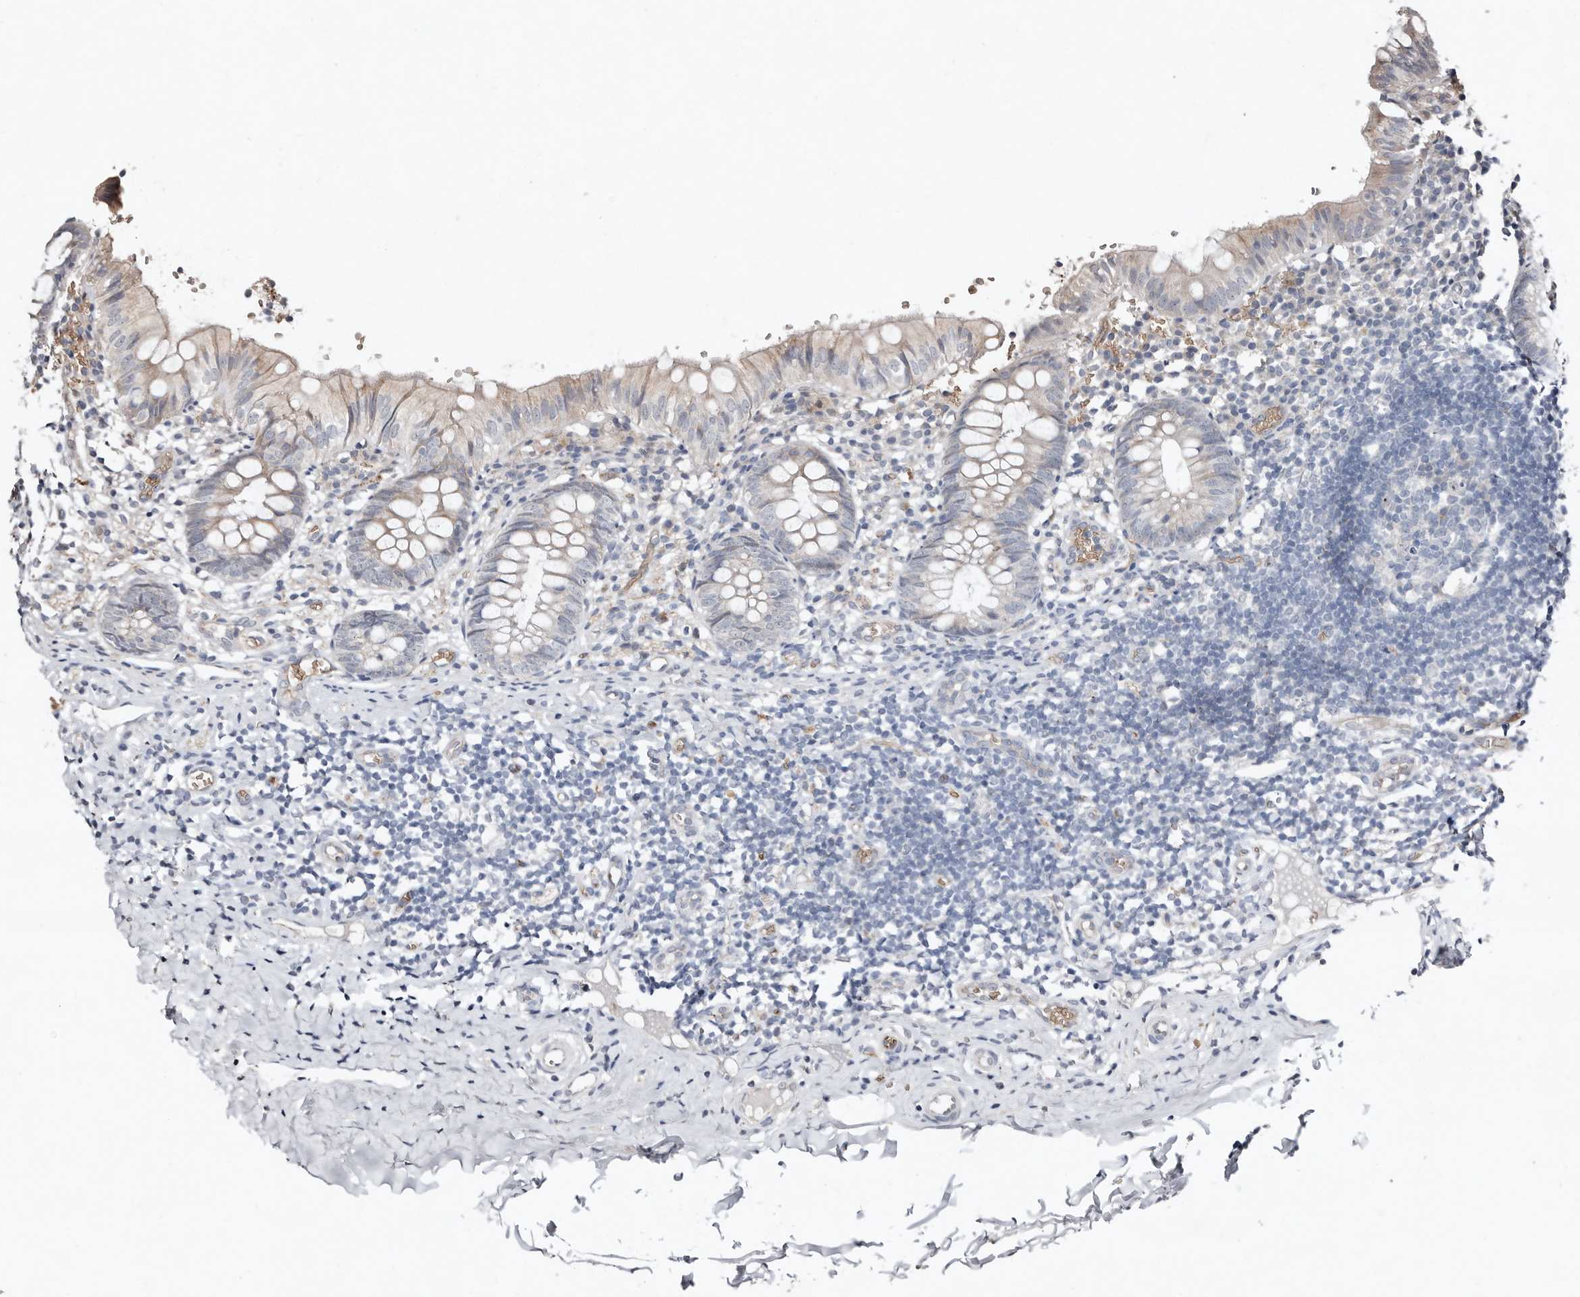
{"staining": {"intensity": "moderate", "quantity": "25%-75%", "location": "cytoplasmic/membranous"}, "tissue": "appendix", "cell_type": "Glandular cells", "image_type": "normal", "snomed": [{"axis": "morphology", "description": "Normal tissue, NOS"}, {"axis": "topography", "description": "Appendix"}], "caption": "The image reveals staining of benign appendix, revealing moderate cytoplasmic/membranous protein expression (brown color) within glandular cells.", "gene": "DIP2C", "patient": {"sex": "male", "age": 8}}